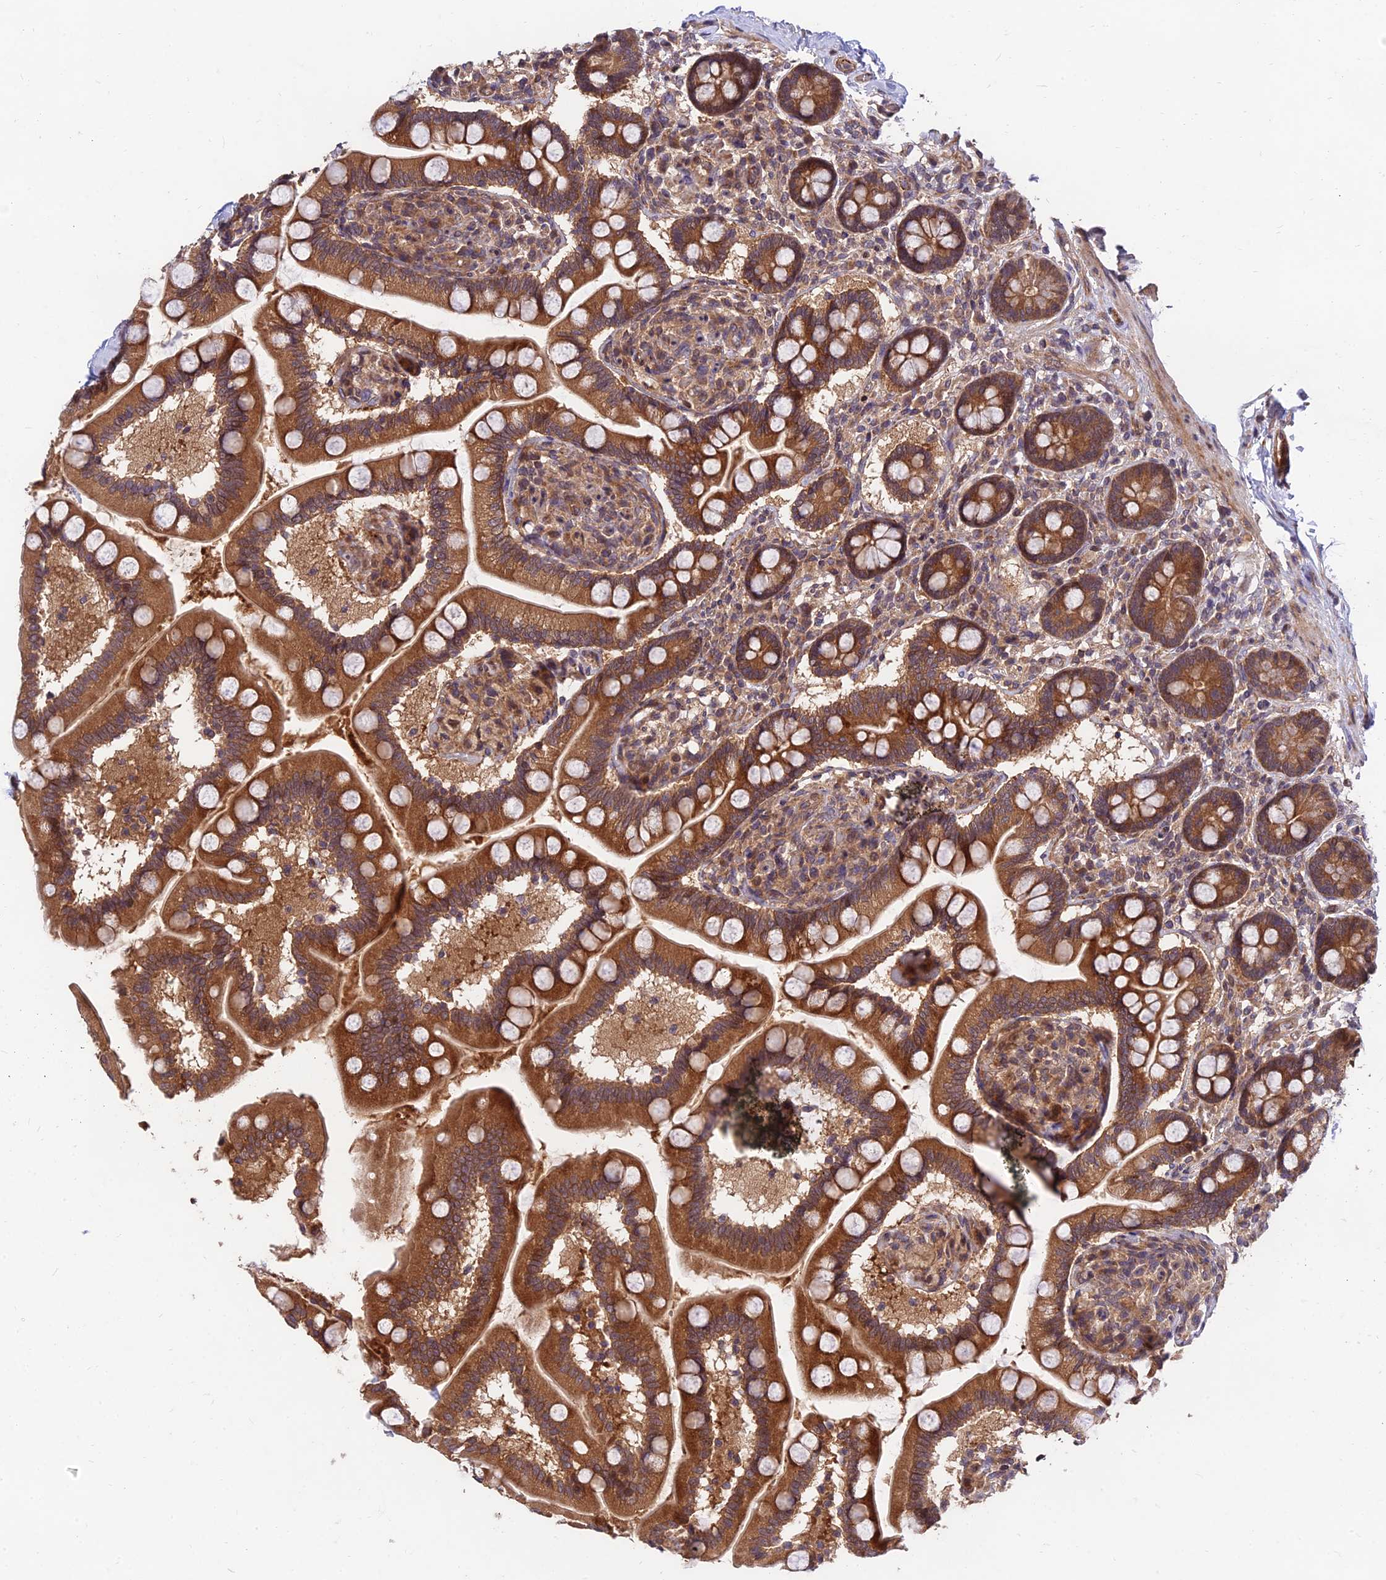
{"staining": {"intensity": "strong", "quantity": ">75%", "location": "cytoplasmic/membranous"}, "tissue": "small intestine", "cell_type": "Glandular cells", "image_type": "normal", "snomed": [{"axis": "morphology", "description": "Normal tissue, NOS"}, {"axis": "topography", "description": "Small intestine"}], "caption": "A brown stain shows strong cytoplasmic/membranous expression of a protein in glandular cells of benign human small intestine. The protein of interest is shown in brown color, while the nuclei are stained blue.", "gene": "MKKS", "patient": {"sex": "female", "age": 64}}